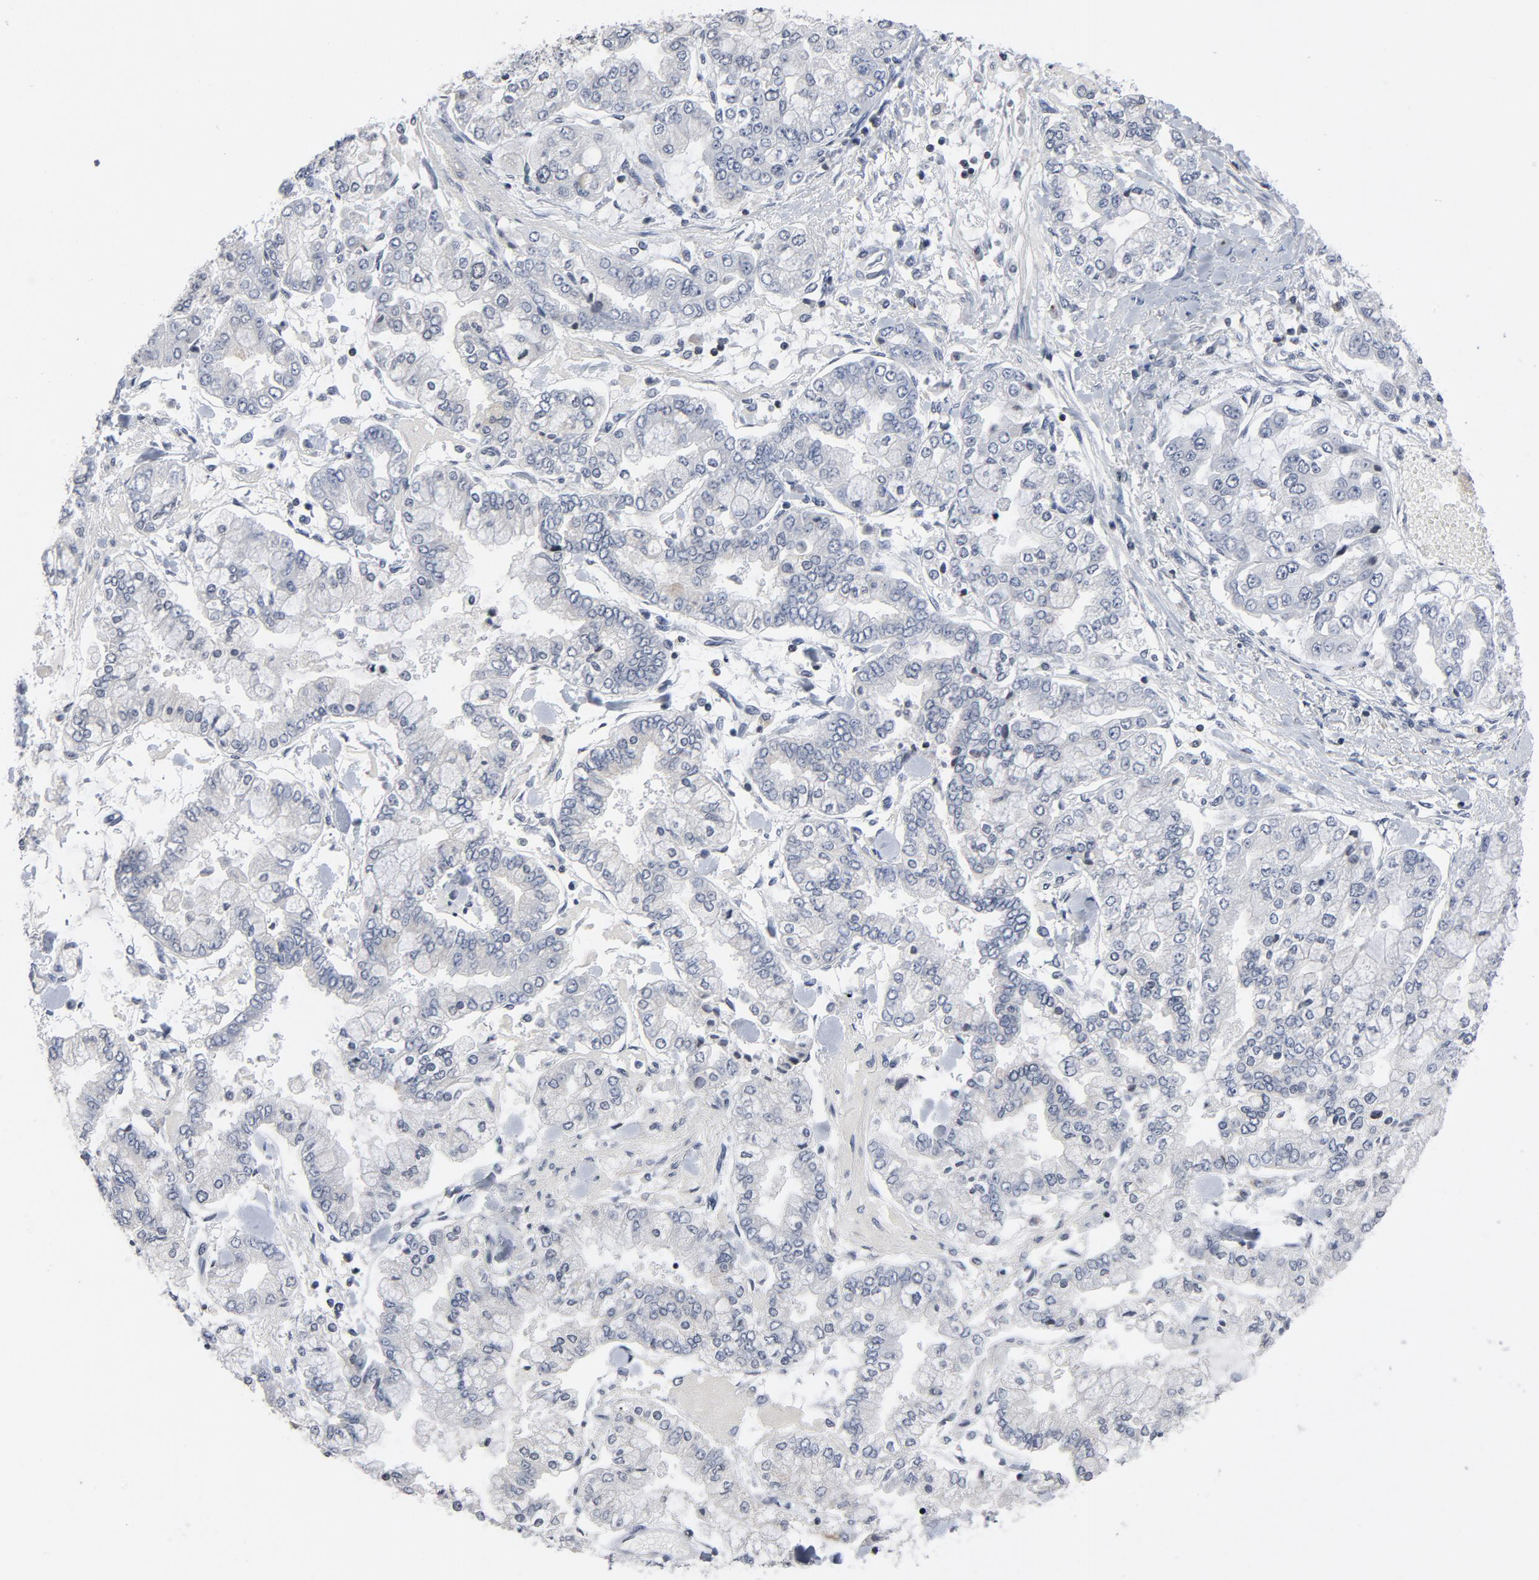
{"staining": {"intensity": "negative", "quantity": "none", "location": "none"}, "tissue": "stomach cancer", "cell_type": "Tumor cells", "image_type": "cancer", "snomed": [{"axis": "morphology", "description": "Normal tissue, NOS"}, {"axis": "morphology", "description": "Adenocarcinoma, NOS"}, {"axis": "topography", "description": "Stomach, upper"}, {"axis": "topography", "description": "Stomach"}], "caption": "Immunohistochemistry (IHC) of adenocarcinoma (stomach) demonstrates no expression in tumor cells. The staining was performed using DAB to visualize the protein expression in brown, while the nuclei were stained in blue with hematoxylin (Magnification: 20x).", "gene": "TCL1A", "patient": {"sex": "male", "age": 76}}